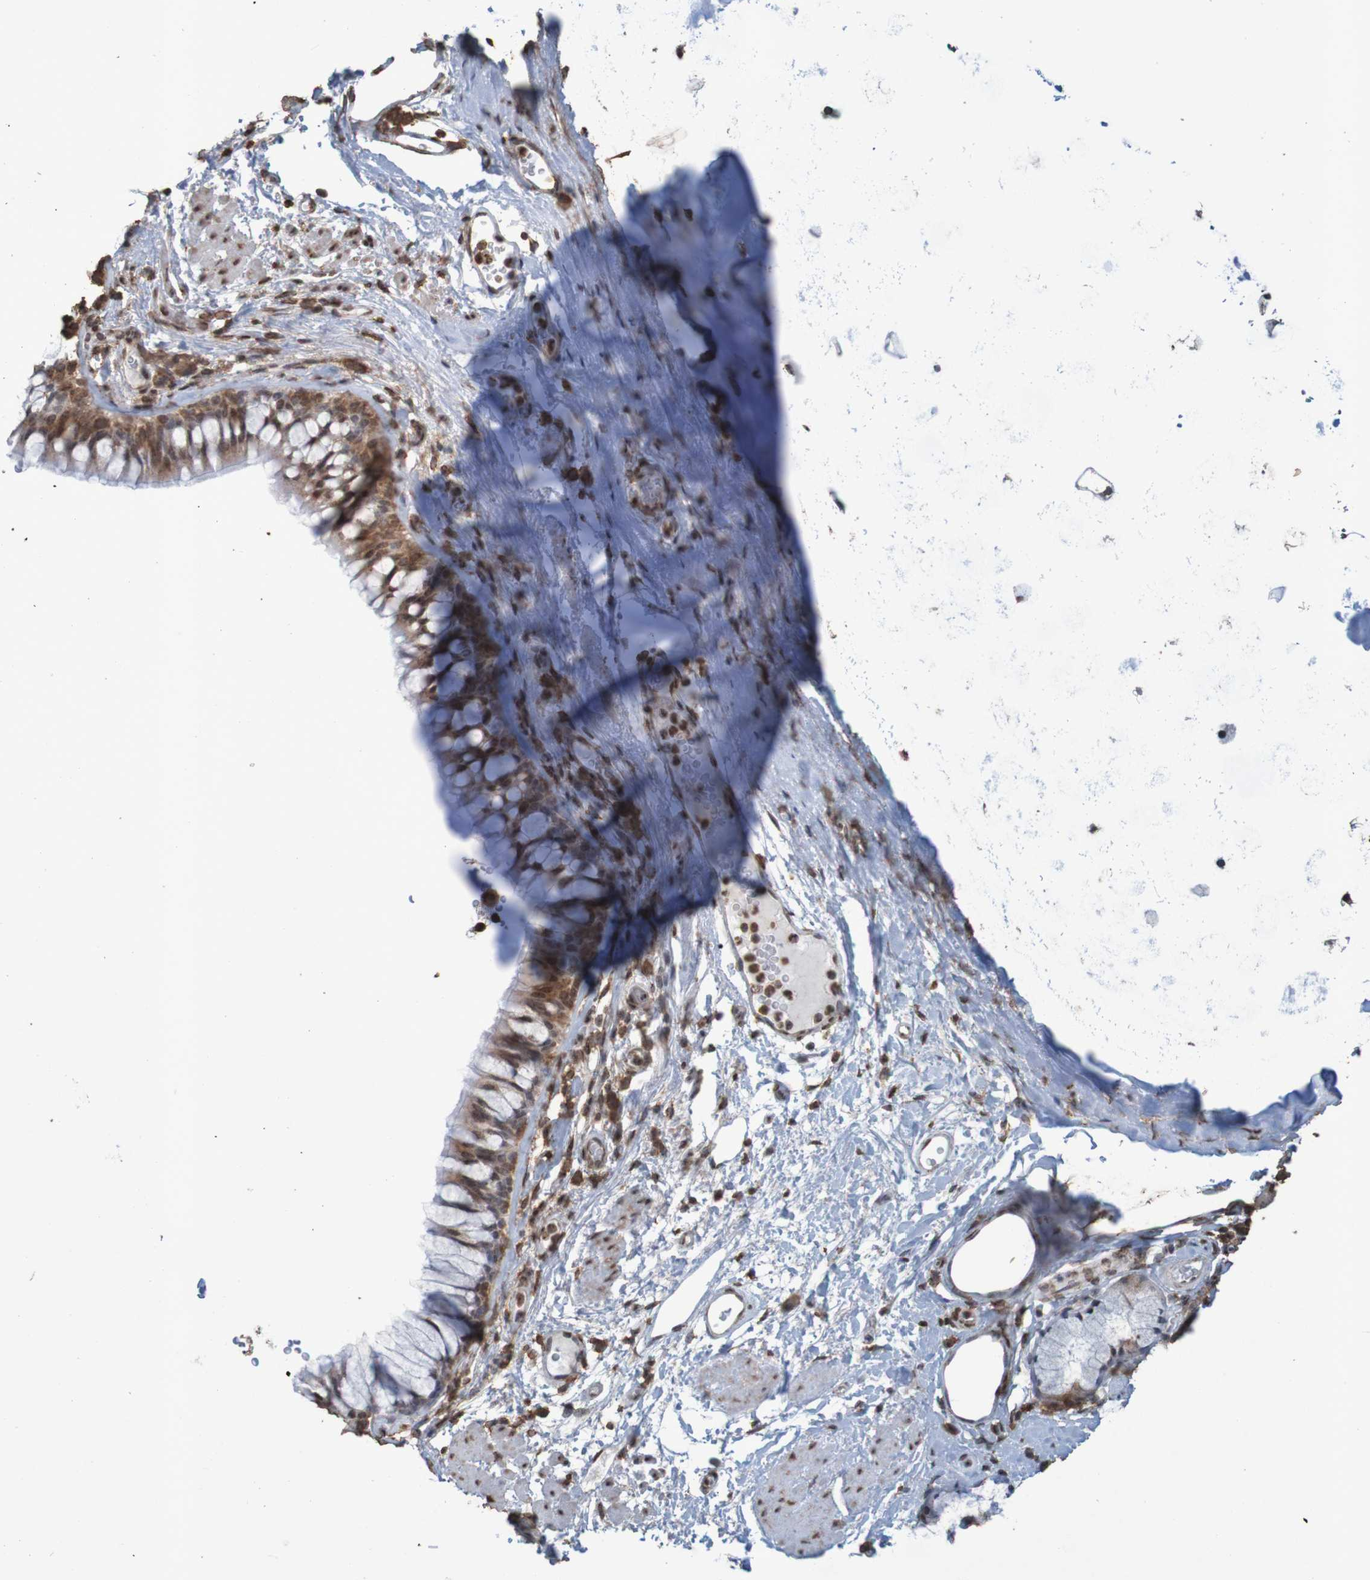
{"staining": {"intensity": "moderate", "quantity": ">75%", "location": "cytoplasmic/membranous,nuclear"}, "tissue": "bronchus", "cell_type": "Respiratory epithelial cells", "image_type": "normal", "snomed": [{"axis": "morphology", "description": "Normal tissue, NOS"}, {"axis": "topography", "description": "Cartilage tissue"}, {"axis": "topography", "description": "Bronchus"}], "caption": "The photomicrograph reveals immunohistochemical staining of normal bronchus. There is moderate cytoplasmic/membranous,nuclear staining is identified in approximately >75% of respiratory epithelial cells.", "gene": "GFI1", "patient": {"sex": "female", "age": 53}}